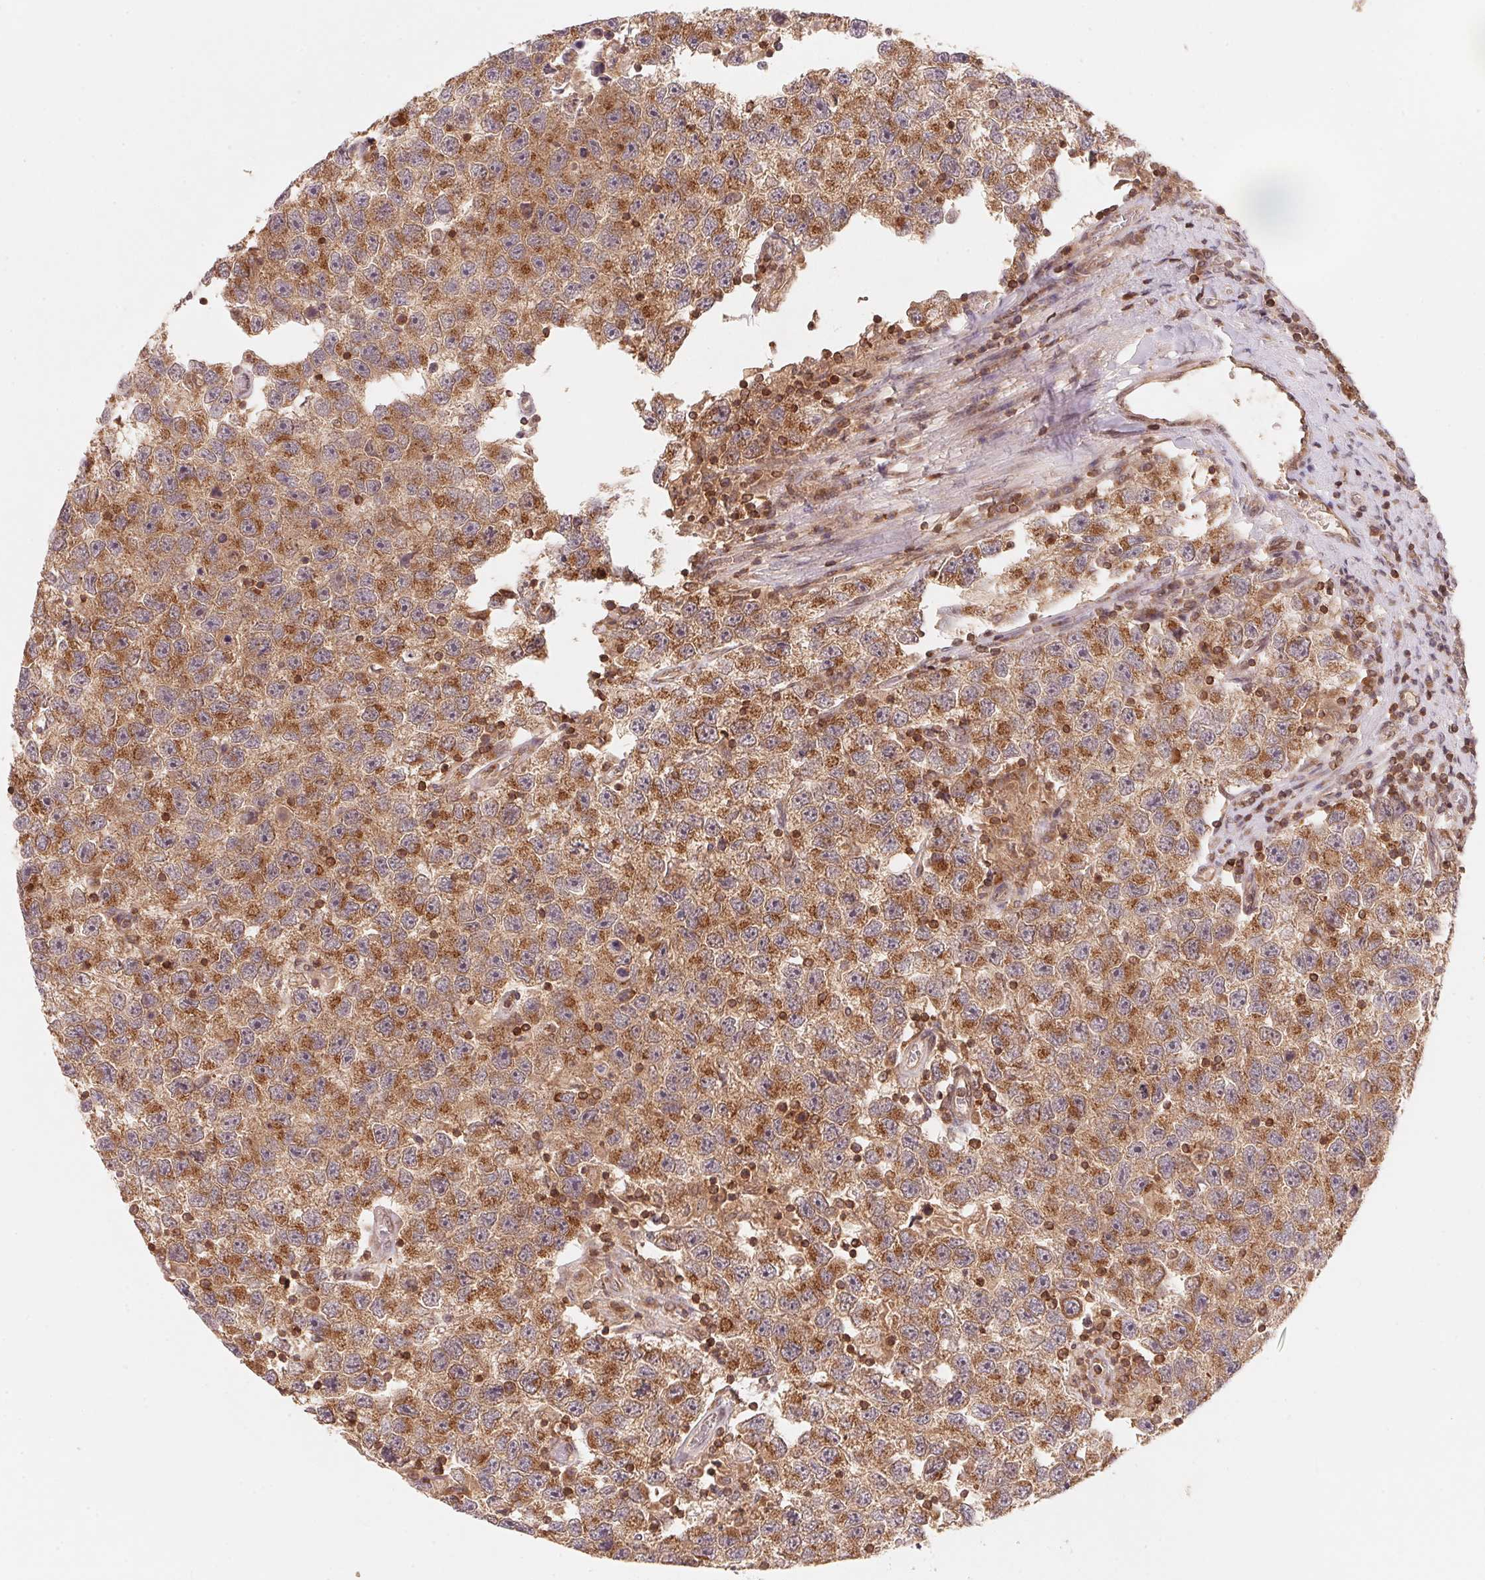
{"staining": {"intensity": "moderate", "quantity": "25%-75%", "location": "cytoplasmic/membranous"}, "tissue": "testis cancer", "cell_type": "Tumor cells", "image_type": "cancer", "snomed": [{"axis": "morphology", "description": "Seminoma, NOS"}, {"axis": "topography", "description": "Testis"}], "caption": "About 25%-75% of tumor cells in testis cancer (seminoma) exhibit moderate cytoplasmic/membranous protein expression as visualized by brown immunohistochemical staining.", "gene": "CCDC102B", "patient": {"sex": "male", "age": 26}}